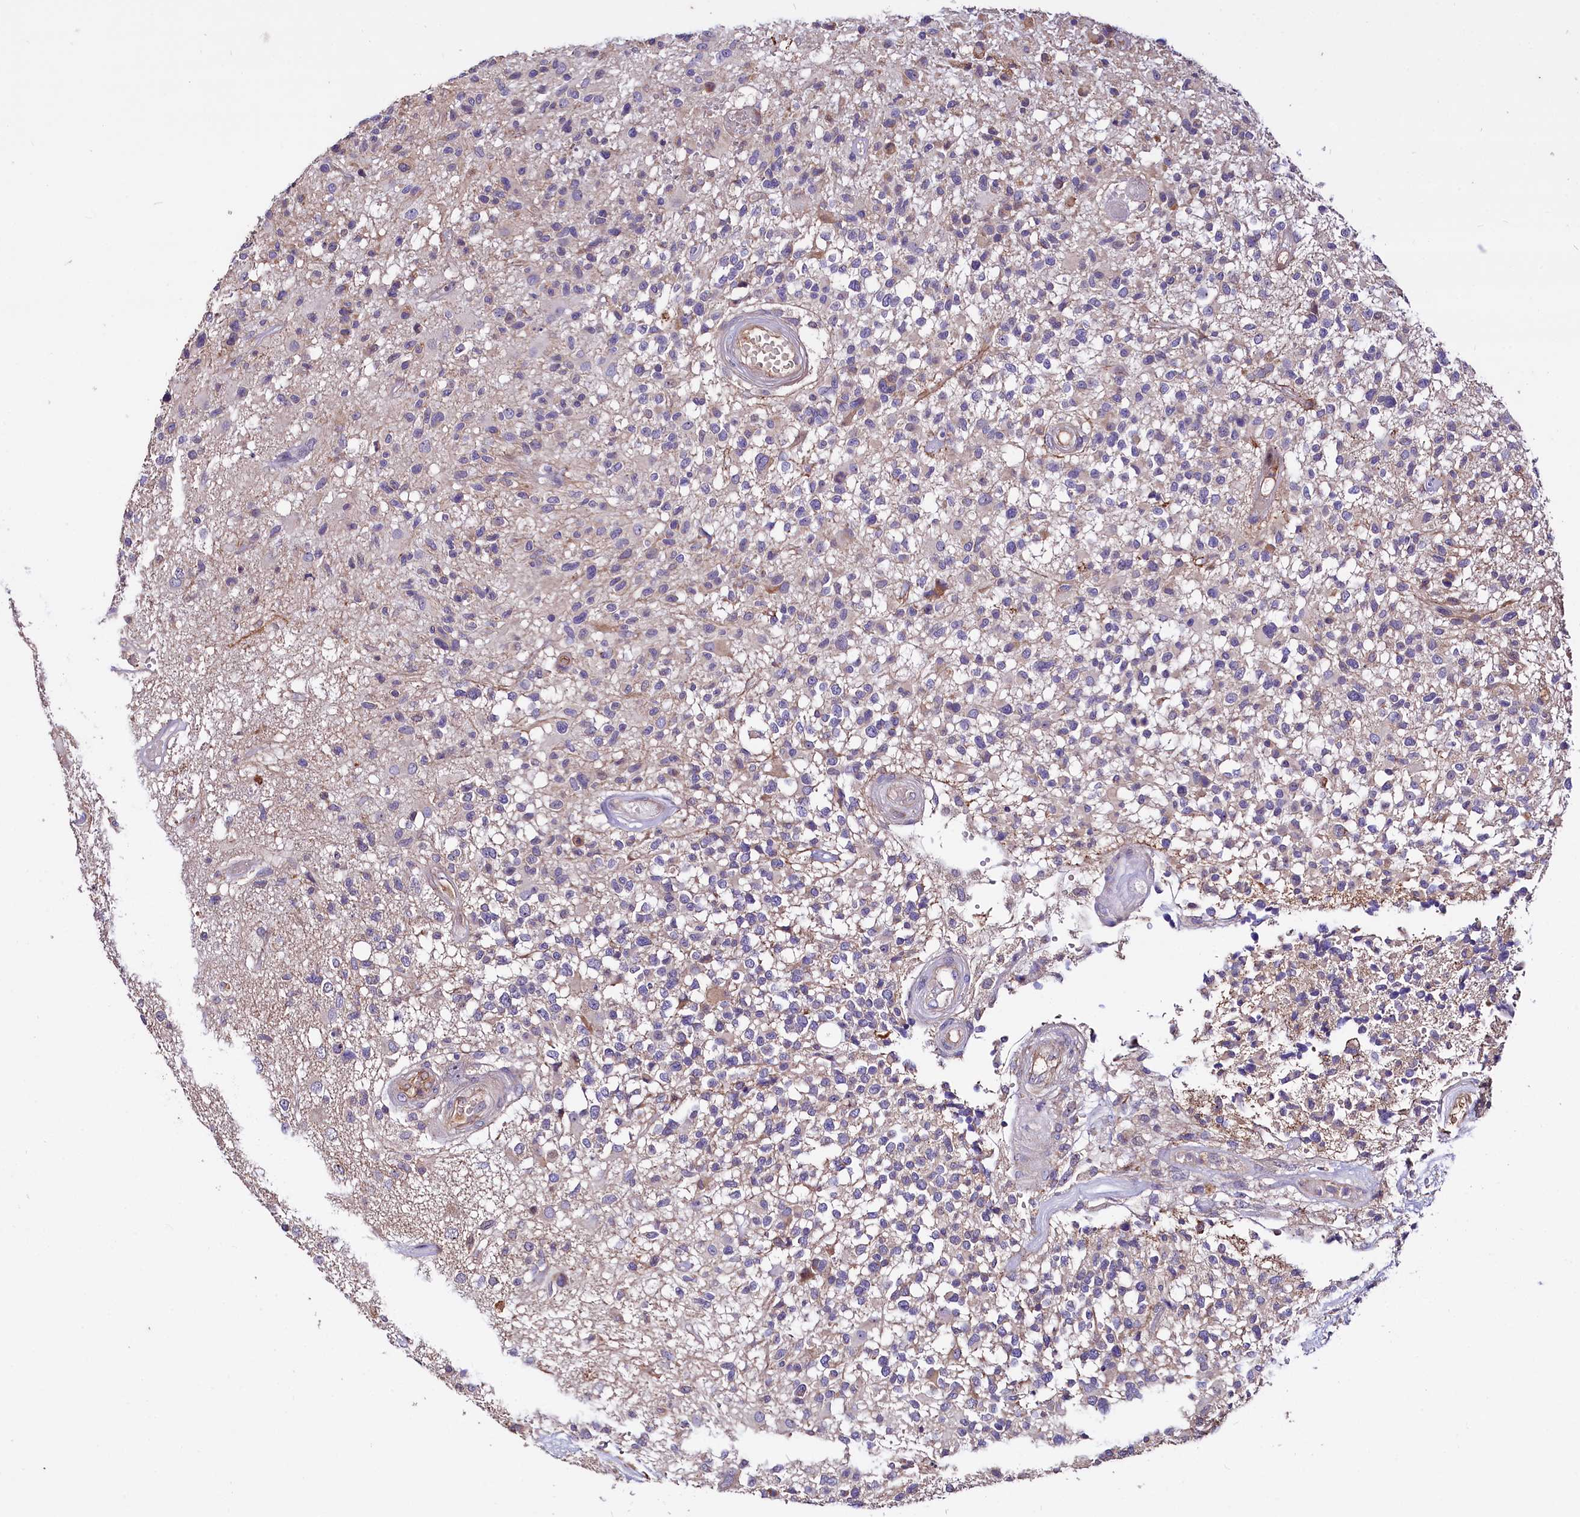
{"staining": {"intensity": "negative", "quantity": "none", "location": "none"}, "tissue": "glioma", "cell_type": "Tumor cells", "image_type": "cancer", "snomed": [{"axis": "morphology", "description": "Glioma, malignant, High grade"}, {"axis": "morphology", "description": "Glioblastoma, NOS"}, {"axis": "topography", "description": "Brain"}], "caption": "Tumor cells are negative for brown protein staining in glioma.", "gene": "RPUSD3", "patient": {"sex": "male", "age": 60}}